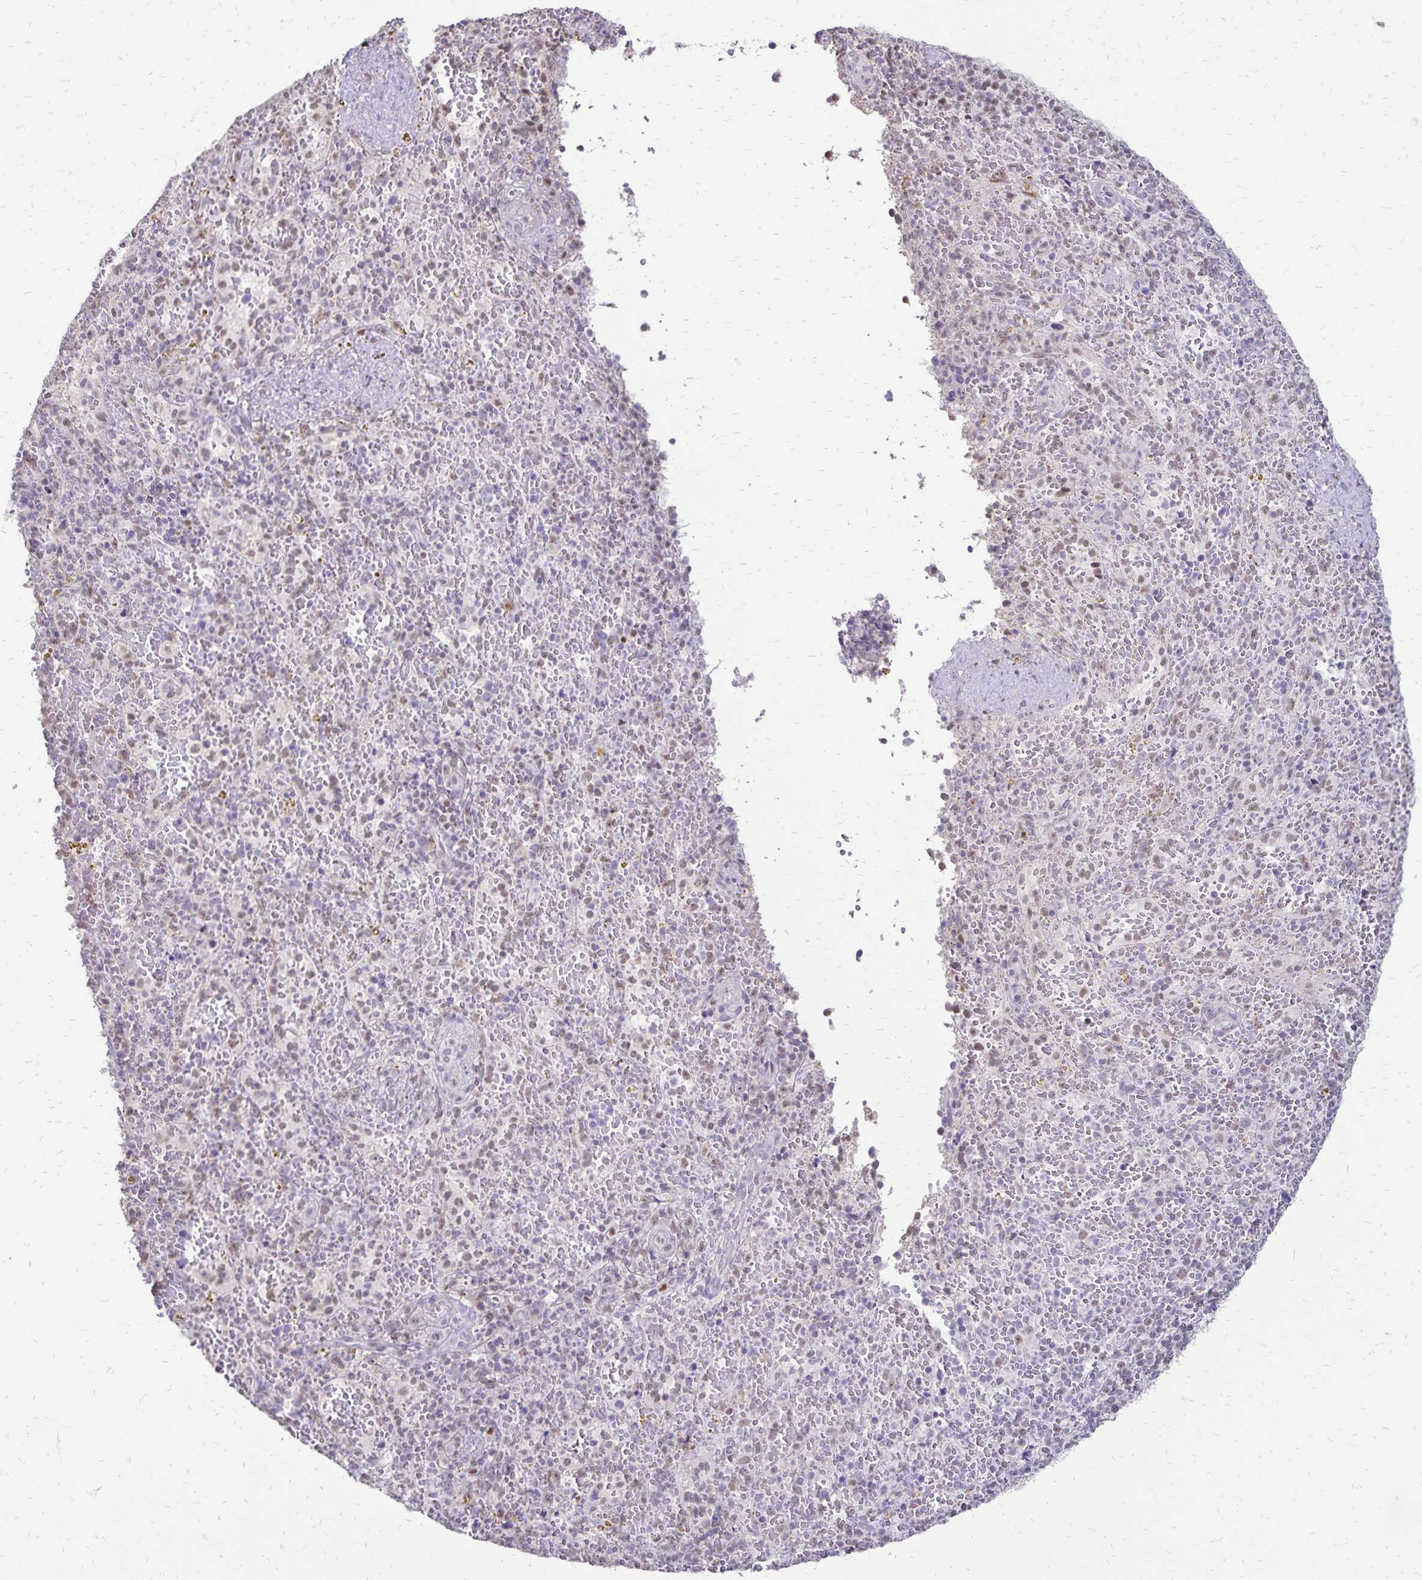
{"staining": {"intensity": "negative", "quantity": "none", "location": "none"}, "tissue": "spleen", "cell_type": "Cells in red pulp", "image_type": "normal", "snomed": [{"axis": "morphology", "description": "Normal tissue, NOS"}, {"axis": "topography", "description": "Spleen"}], "caption": "Cells in red pulp show no significant positivity in normal spleen. (DAB immunohistochemistry, high magnification).", "gene": "POLB", "patient": {"sex": "female", "age": 50}}